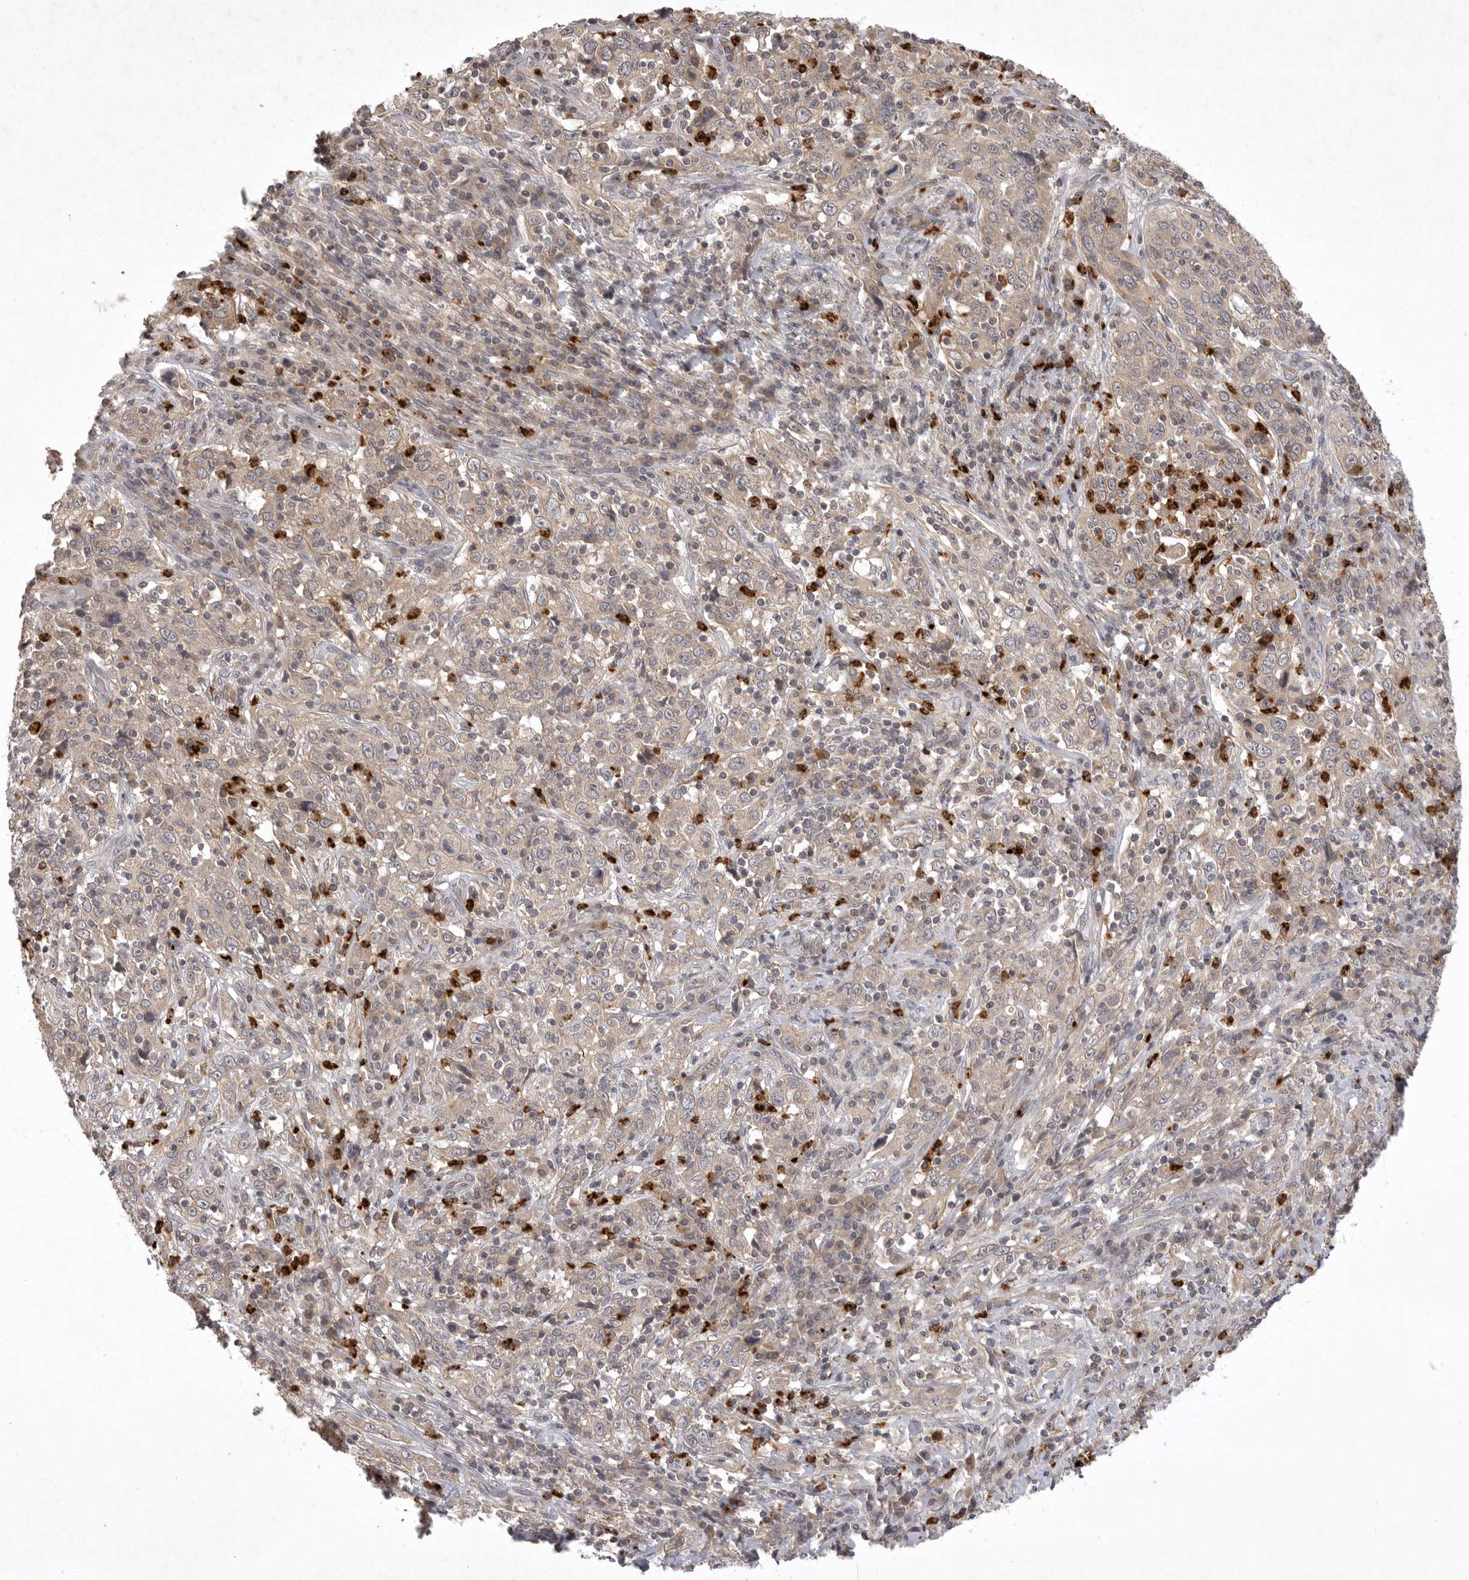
{"staining": {"intensity": "weak", "quantity": ">75%", "location": "cytoplasmic/membranous"}, "tissue": "cervical cancer", "cell_type": "Tumor cells", "image_type": "cancer", "snomed": [{"axis": "morphology", "description": "Squamous cell carcinoma, NOS"}, {"axis": "topography", "description": "Cervix"}], "caption": "A histopathology image showing weak cytoplasmic/membranous expression in about >75% of tumor cells in cervical cancer, as visualized by brown immunohistochemical staining.", "gene": "UBE3D", "patient": {"sex": "female", "age": 46}}